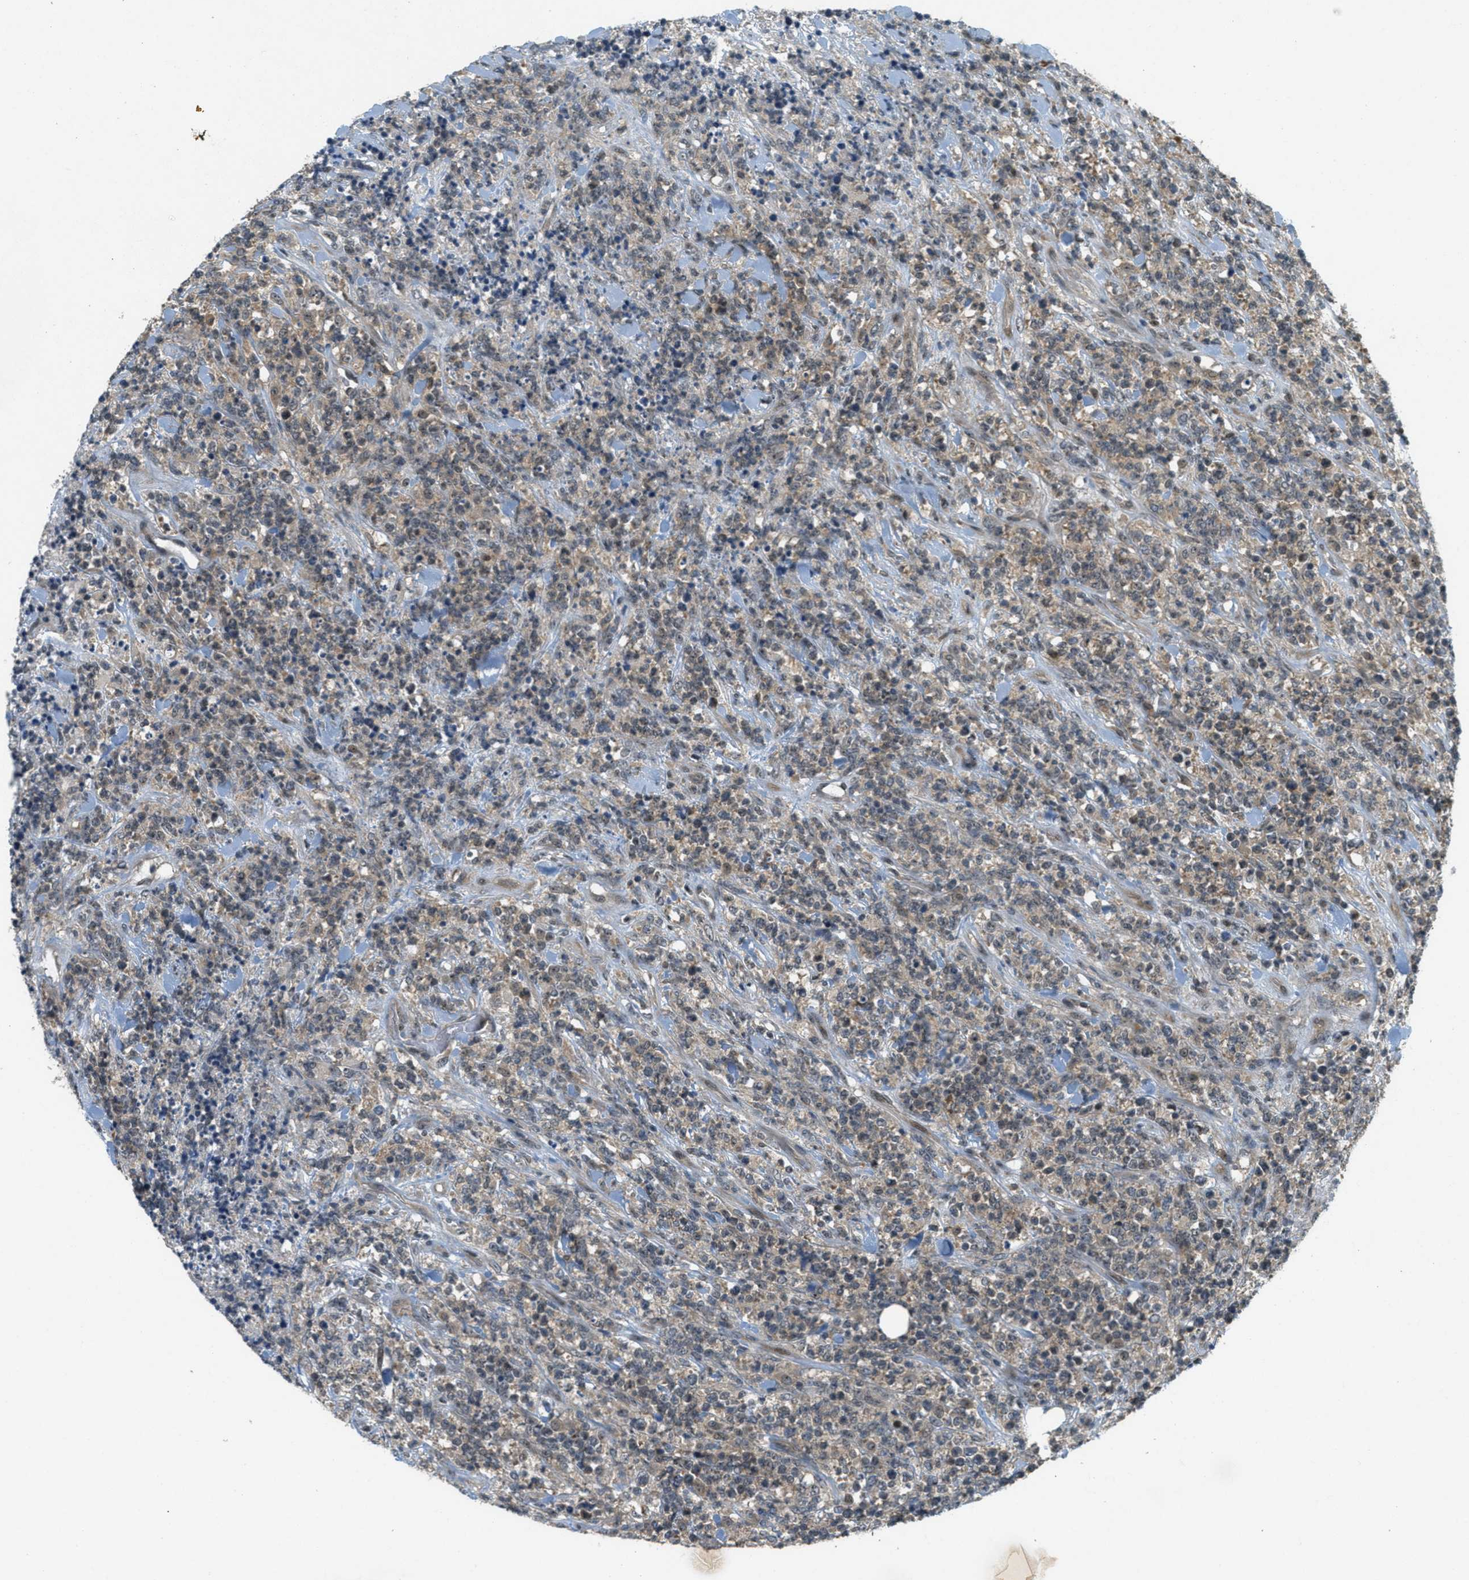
{"staining": {"intensity": "weak", "quantity": ">75%", "location": "cytoplasmic/membranous"}, "tissue": "lymphoma", "cell_type": "Tumor cells", "image_type": "cancer", "snomed": [{"axis": "morphology", "description": "Malignant lymphoma, non-Hodgkin's type, High grade"}, {"axis": "topography", "description": "Soft tissue"}], "caption": "Protein expression by IHC demonstrates weak cytoplasmic/membranous positivity in about >75% of tumor cells in high-grade malignant lymphoma, non-Hodgkin's type.", "gene": "STK11", "patient": {"sex": "male", "age": 18}}